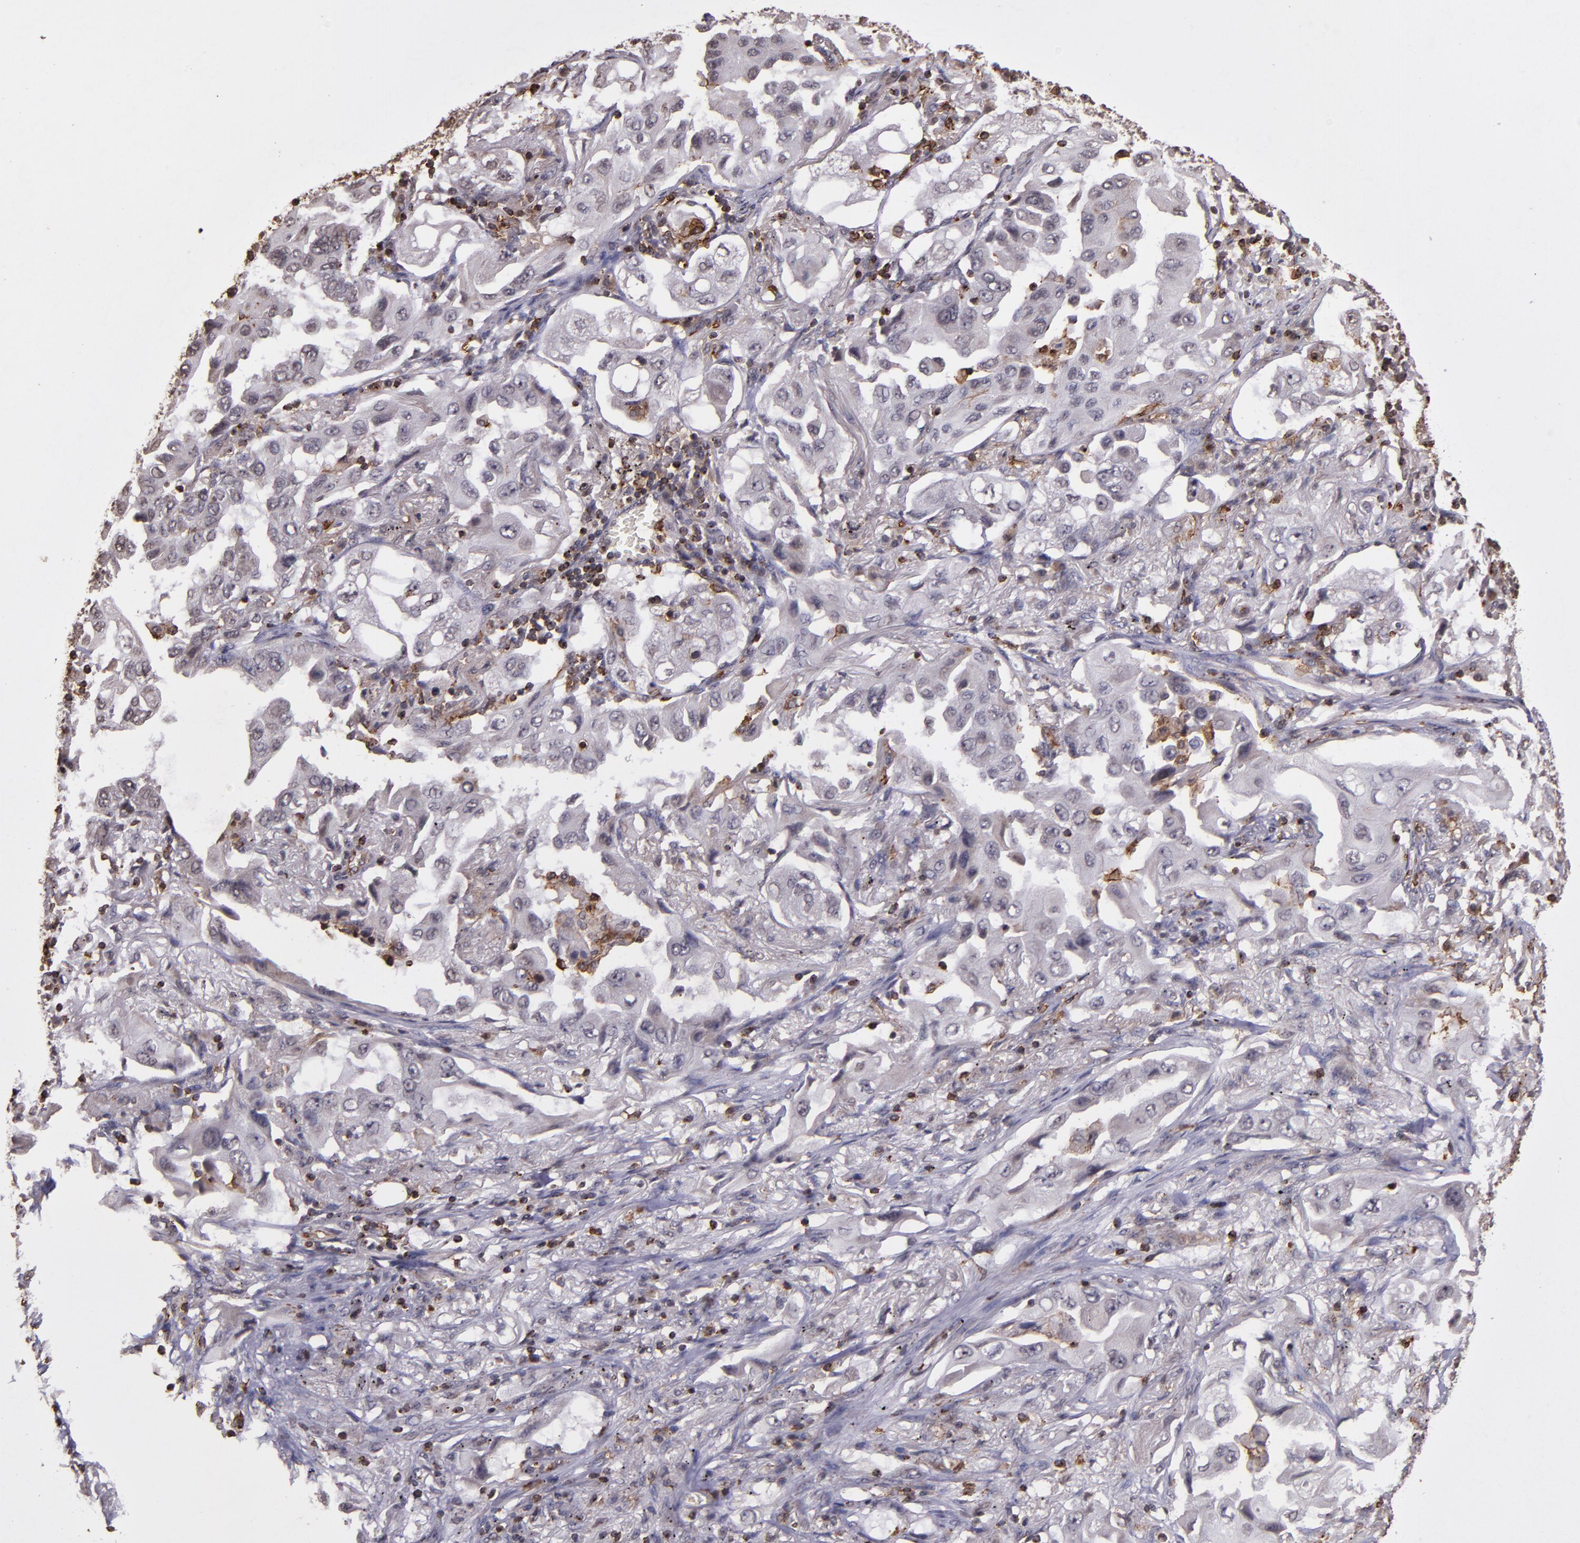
{"staining": {"intensity": "negative", "quantity": "none", "location": "none"}, "tissue": "lung cancer", "cell_type": "Tumor cells", "image_type": "cancer", "snomed": [{"axis": "morphology", "description": "Adenocarcinoma, NOS"}, {"axis": "topography", "description": "Lung"}], "caption": "IHC image of lung cancer stained for a protein (brown), which exhibits no expression in tumor cells.", "gene": "SLC2A3", "patient": {"sex": "female", "age": 65}}